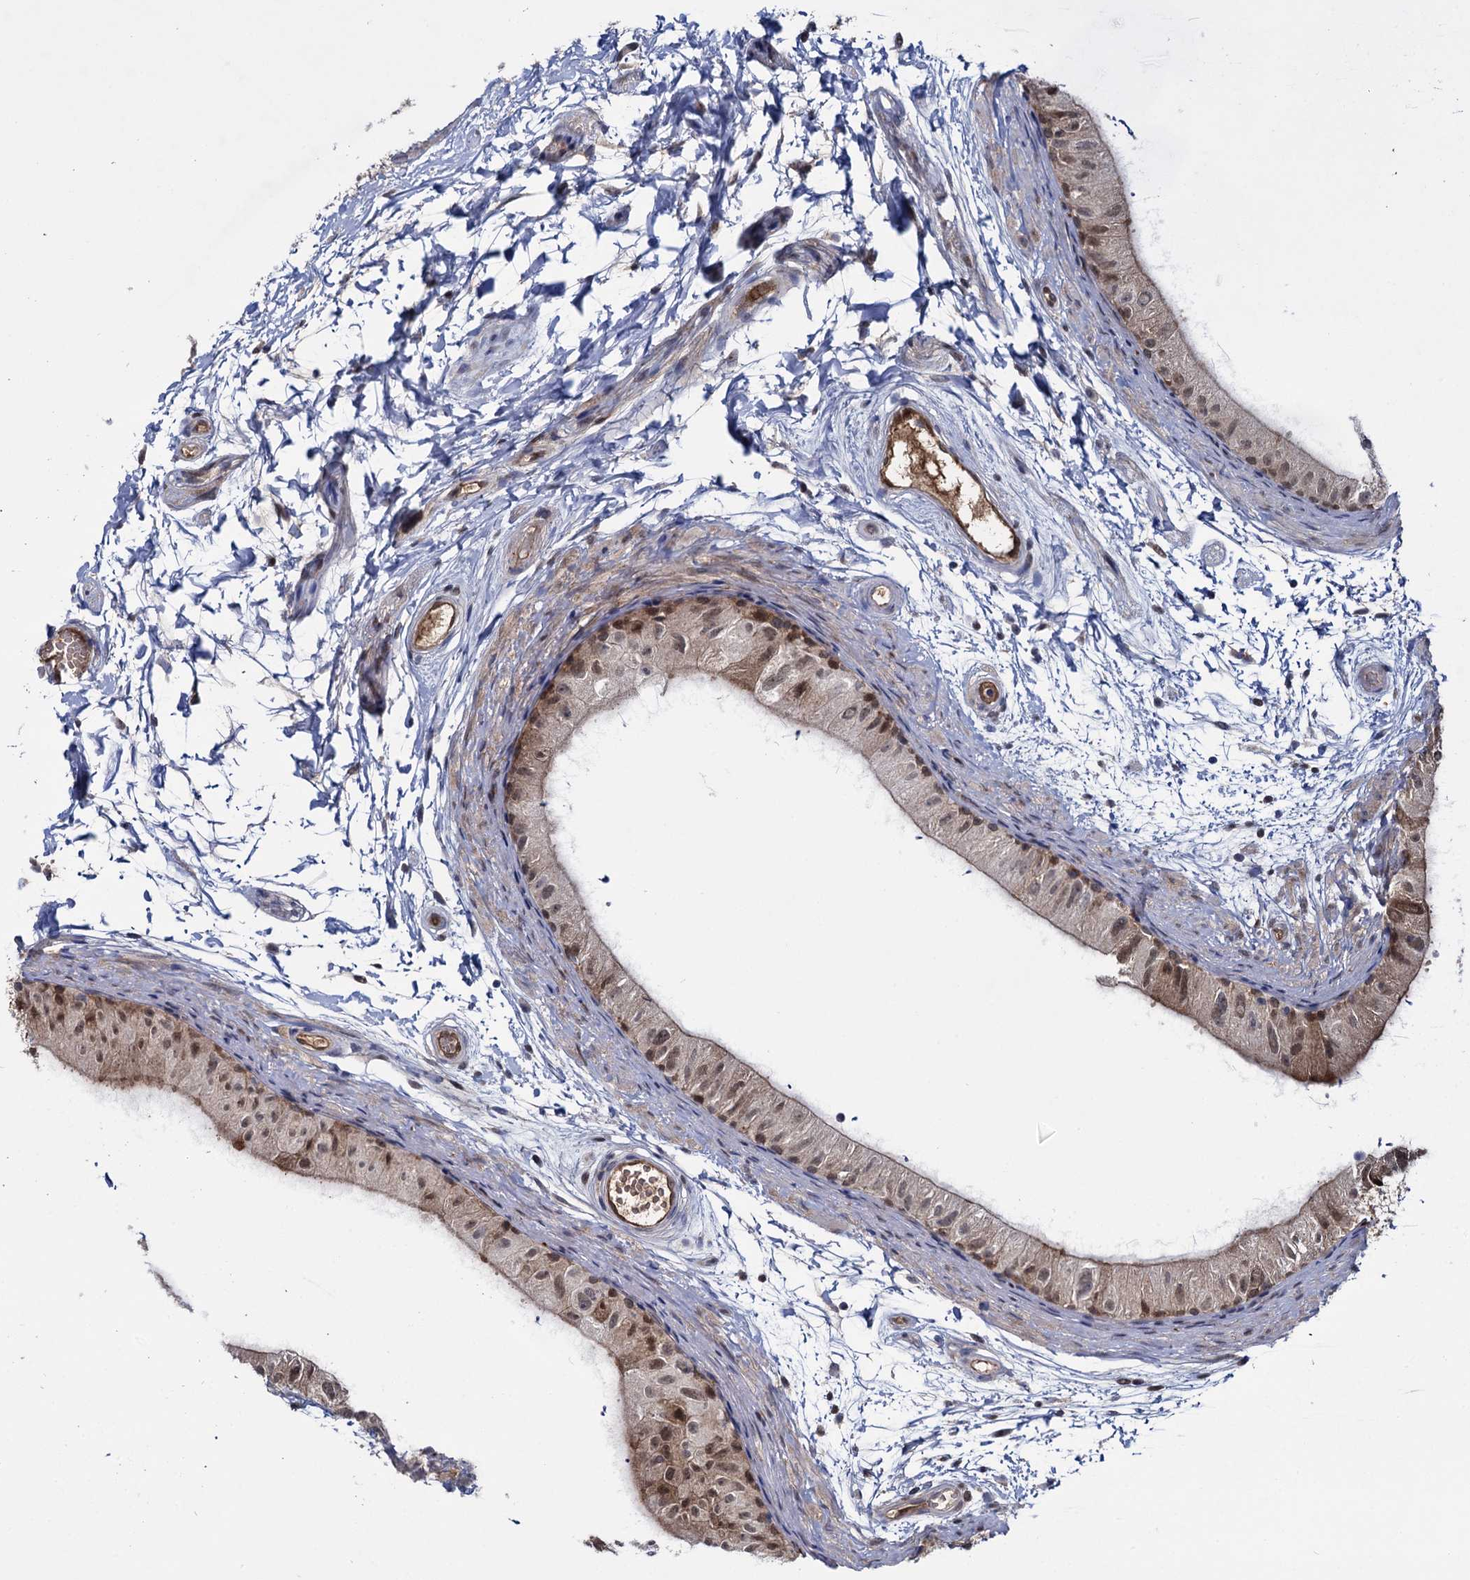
{"staining": {"intensity": "strong", "quantity": "25%-75%", "location": "cytoplasmic/membranous,nuclear"}, "tissue": "epididymis", "cell_type": "Glandular cells", "image_type": "normal", "snomed": [{"axis": "morphology", "description": "Normal tissue, NOS"}, {"axis": "topography", "description": "Epididymis"}], "caption": "Protein staining displays strong cytoplasmic/membranous,nuclear expression in about 25%-75% of glandular cells in unremarkable epididymis.", "gene": "GLO1", "patient": {"sex": "male", "age": 50}}